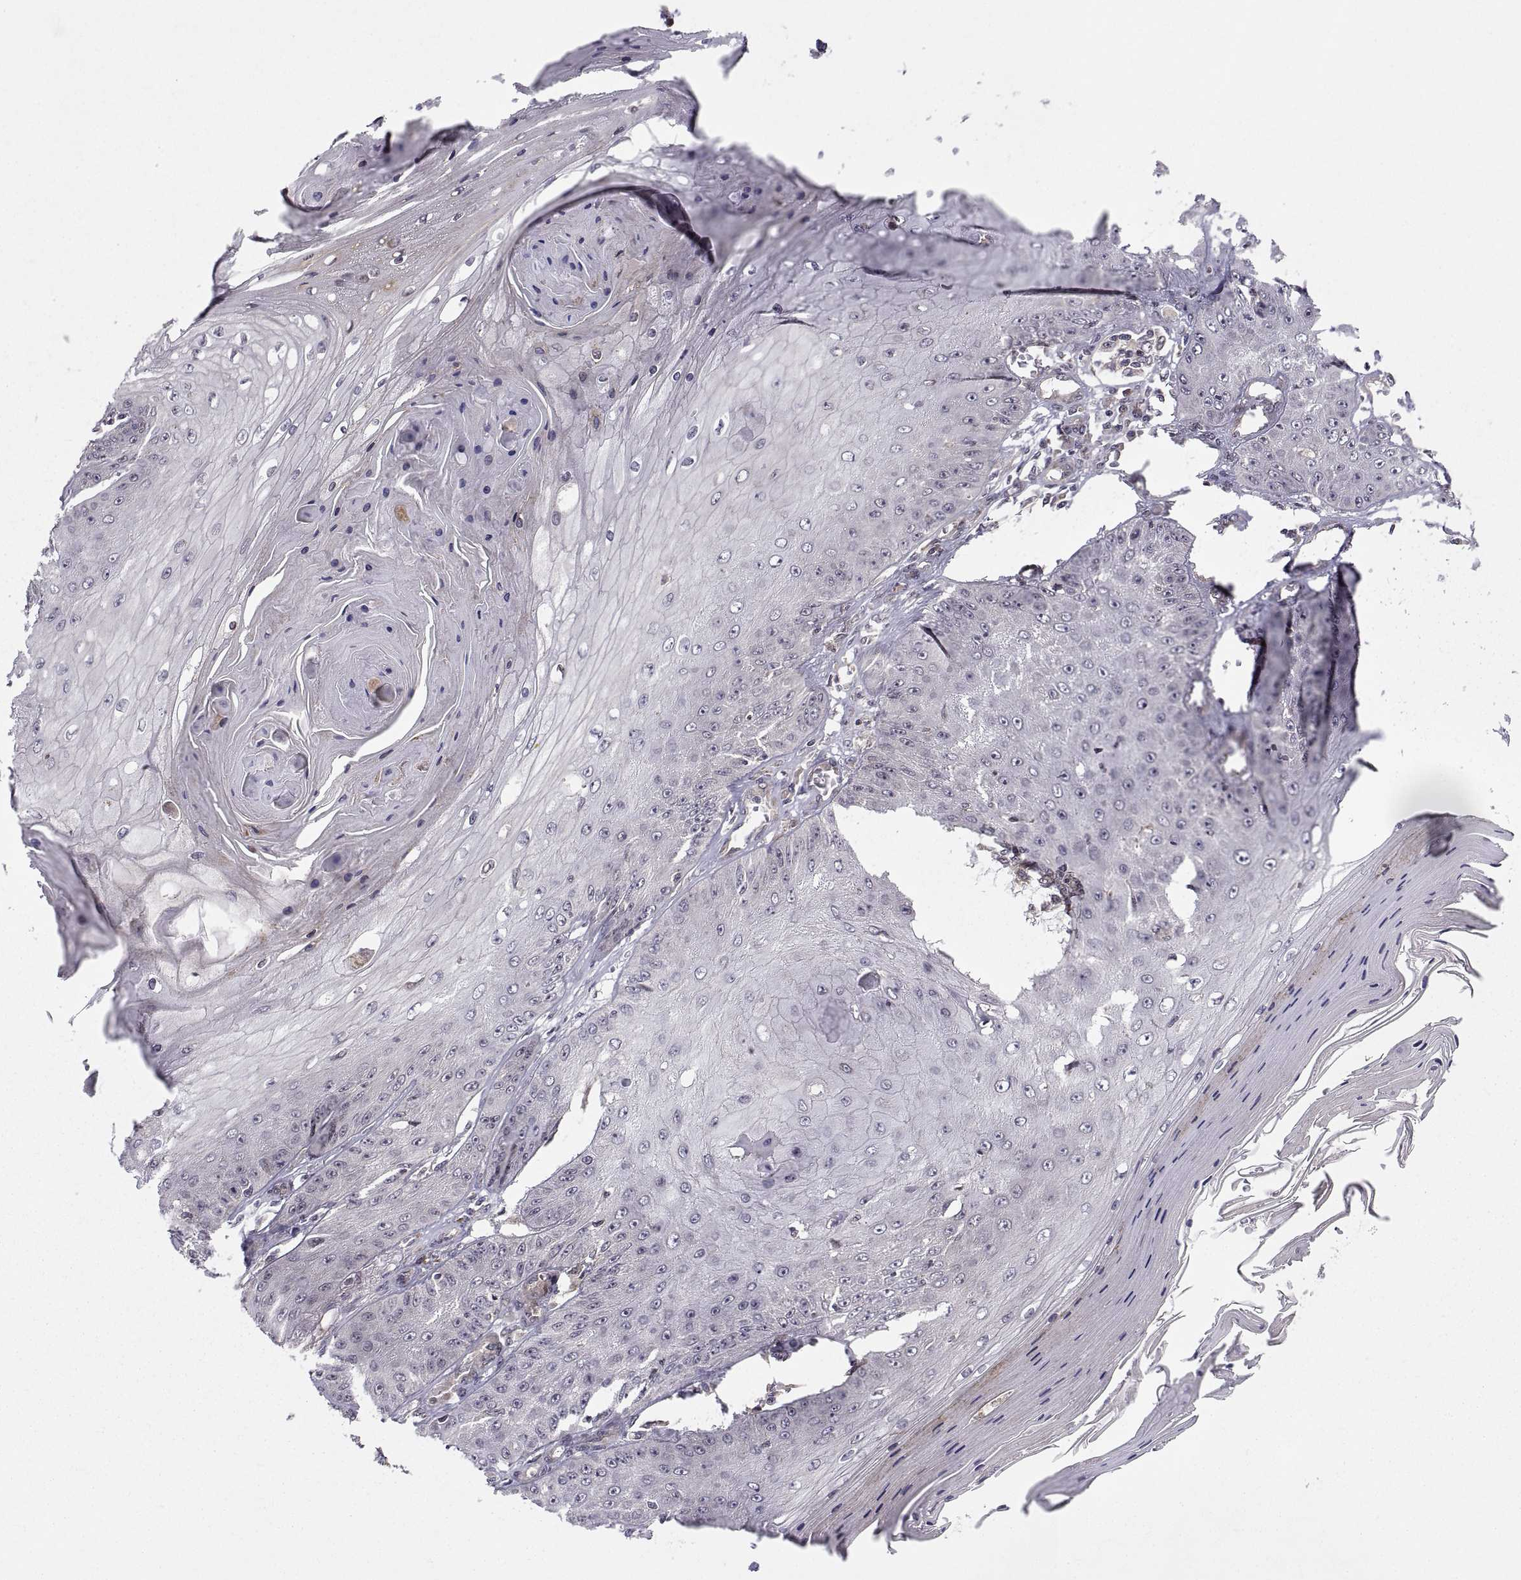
{"staining": {"intensity": "weak", "quantity": "<25%", "location": "cytoplasmic/membranous"}, "tissue": "skin cancer", "cell_type": "Tumor cells", "image_type": "cancer", "snomed": [{"axis": "morphology", "description": "Squamous cell carcinoma, NOS"}, {"axis": "topography", "description": "Skin"}], "caption": "This is an immunohistochemistry (IHC) histopathology image of human skin cancer. There is no staining in tumor cells.", "gene": "ABL2", "patient": {"sex": "male", "age": 70}}